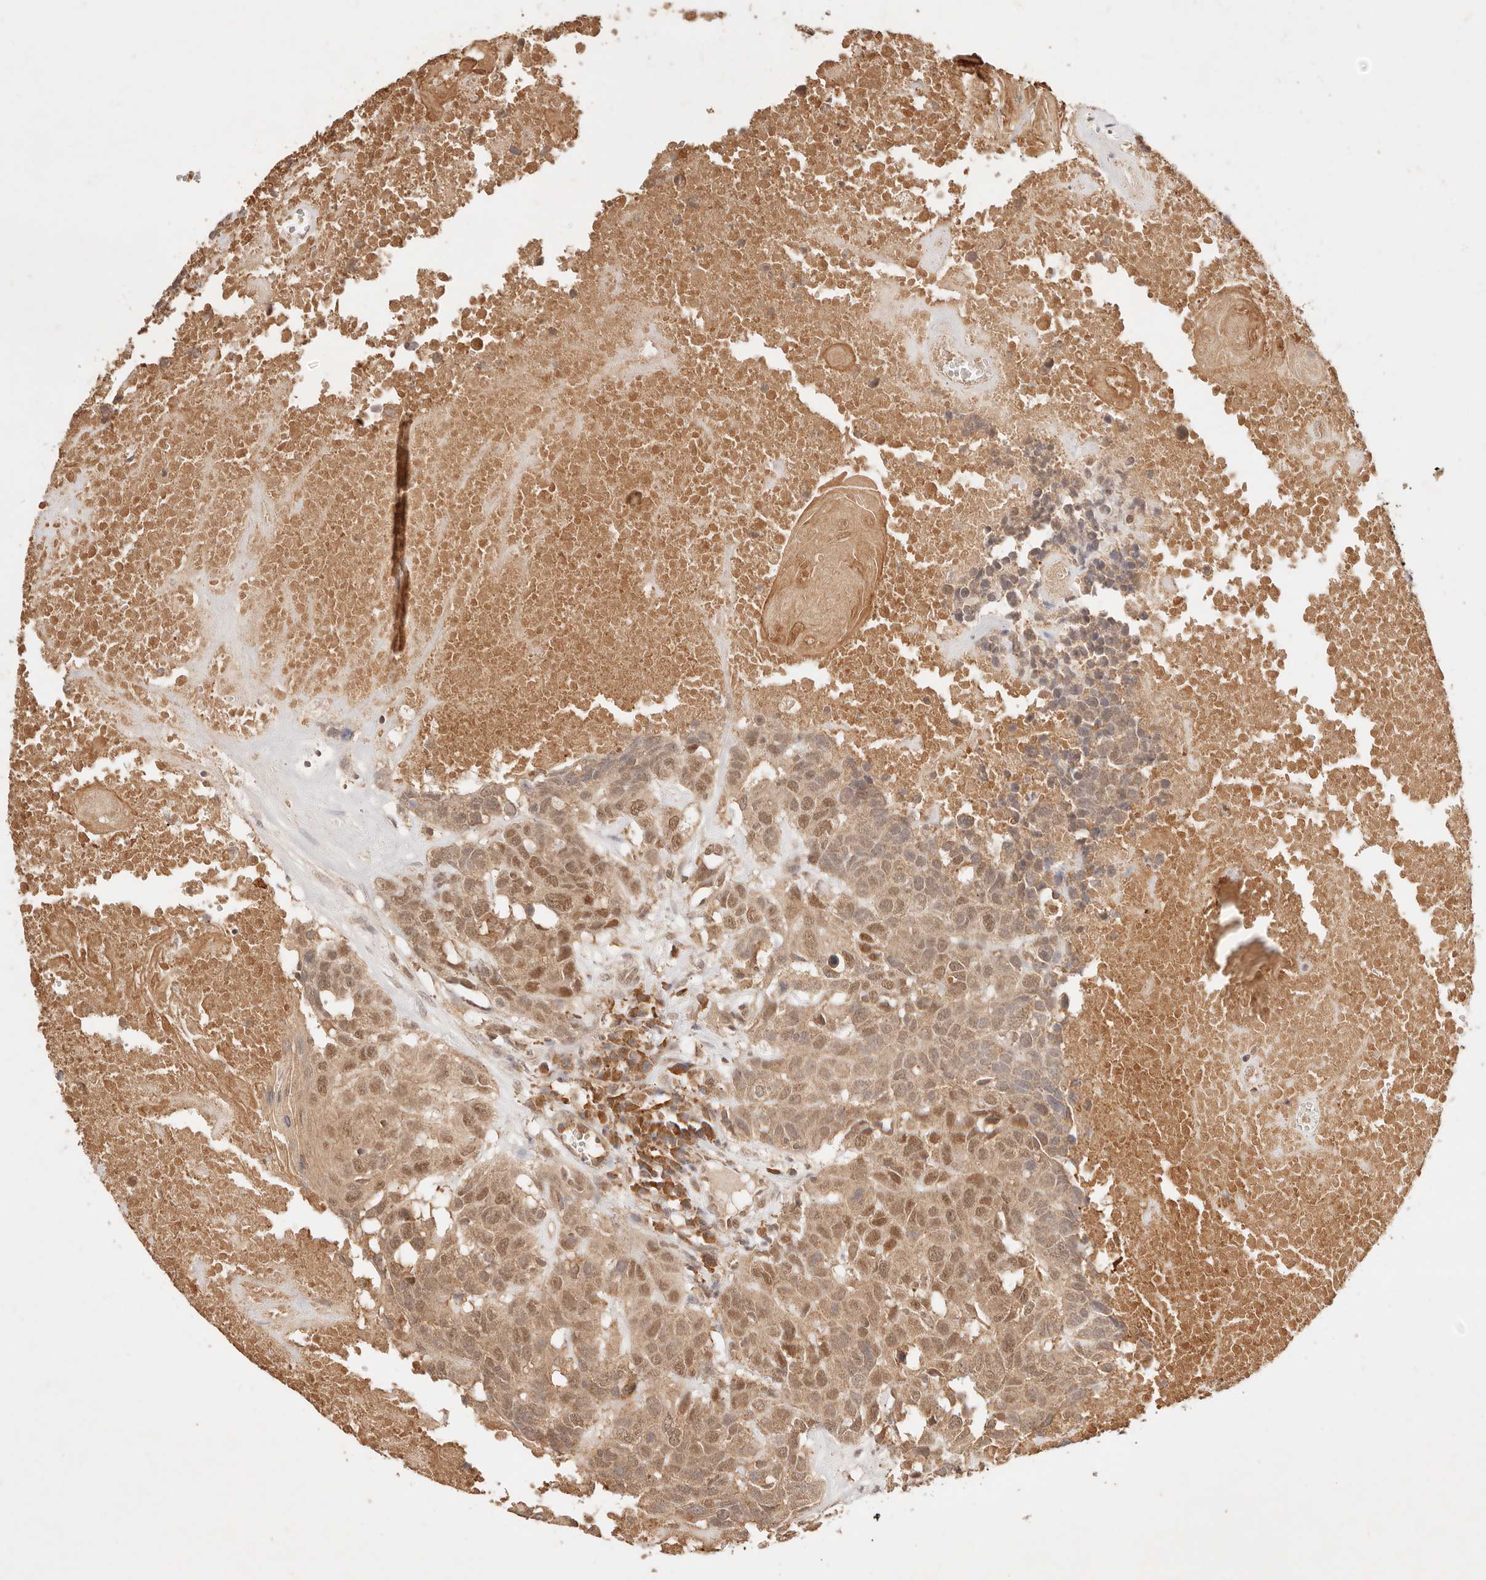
{"staining": {"intensity": "moderate", "quantity": ">75%", "location": "cytoplasmic/membranous,nuclear"}, "tissue": "head and neck cancer", "cell_type": "Tumor cells", "image_type": "cancer", "snomed": [{"axis": "morphology", "description": "Squamous cell carcinoma, NOS"}, {"axis": "topography", "description": "Head-Neck"}], "caption": "Human head and neck cancer stained with a brown dye shows moderate cytoplasmic/membranous and nuclear positive expression in approximately >75% of tumor cells.", "gene": "TRIM11", "patient": {"sex": "male", "age": 66}}